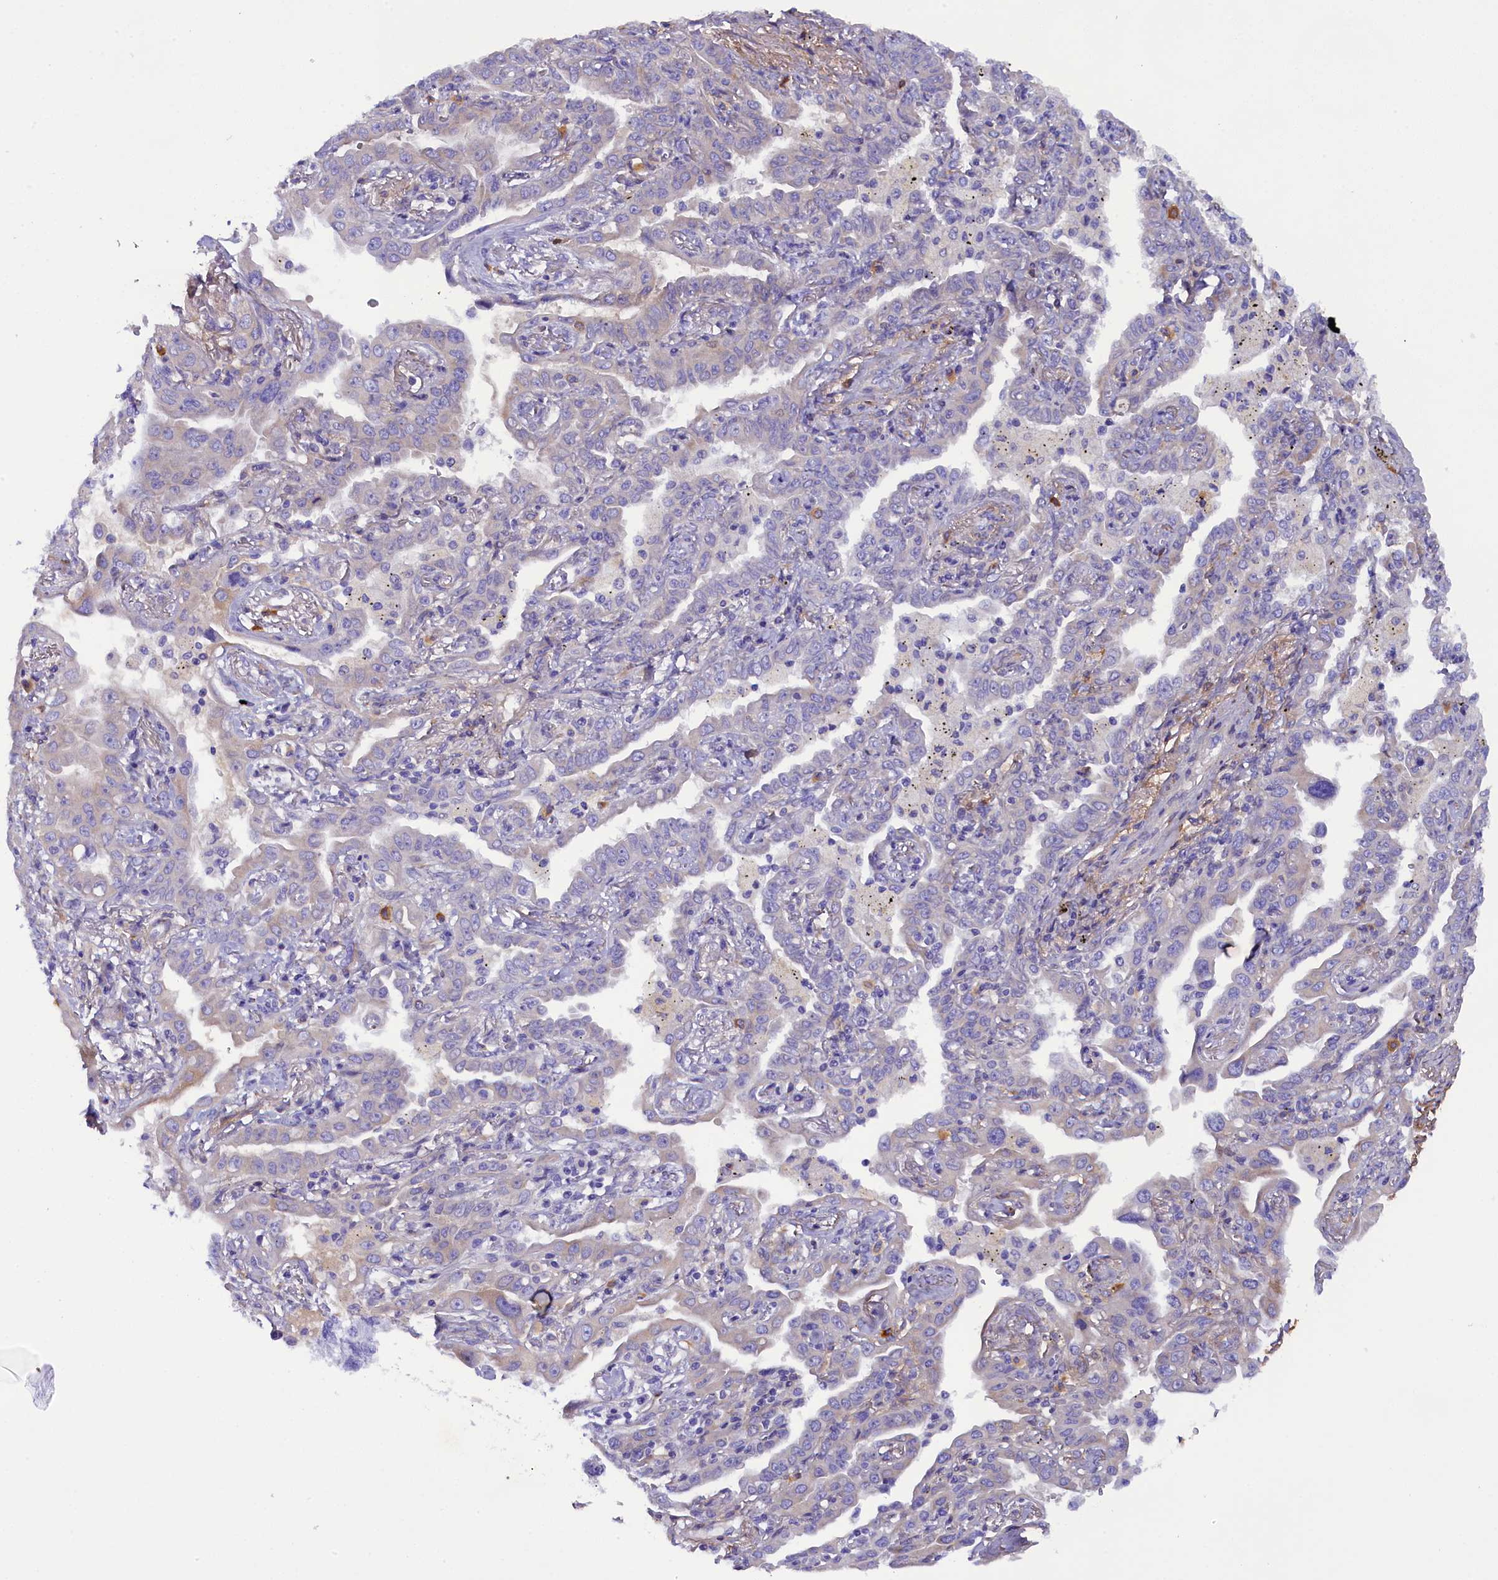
{"staining": {"intensity": "weak", "quantity": "<25%", "location": "cytoplasmic/membranous"}, "tissue": "lung cancer", "cell_type": "Tumor cells", "image_type": "cancer", "snomed": [{"axis": "morphology", "description": "Adenocarcinoma, NOS"}, {"axis": "topography", "description": "Lung"}], "caption": "Lung adenocarcinoma stained for a protein using immunohistochemistry demonstrates no positivity tumor cells.", "gene": "SOD3", "patient": {"sex": "male", "age": 67}}